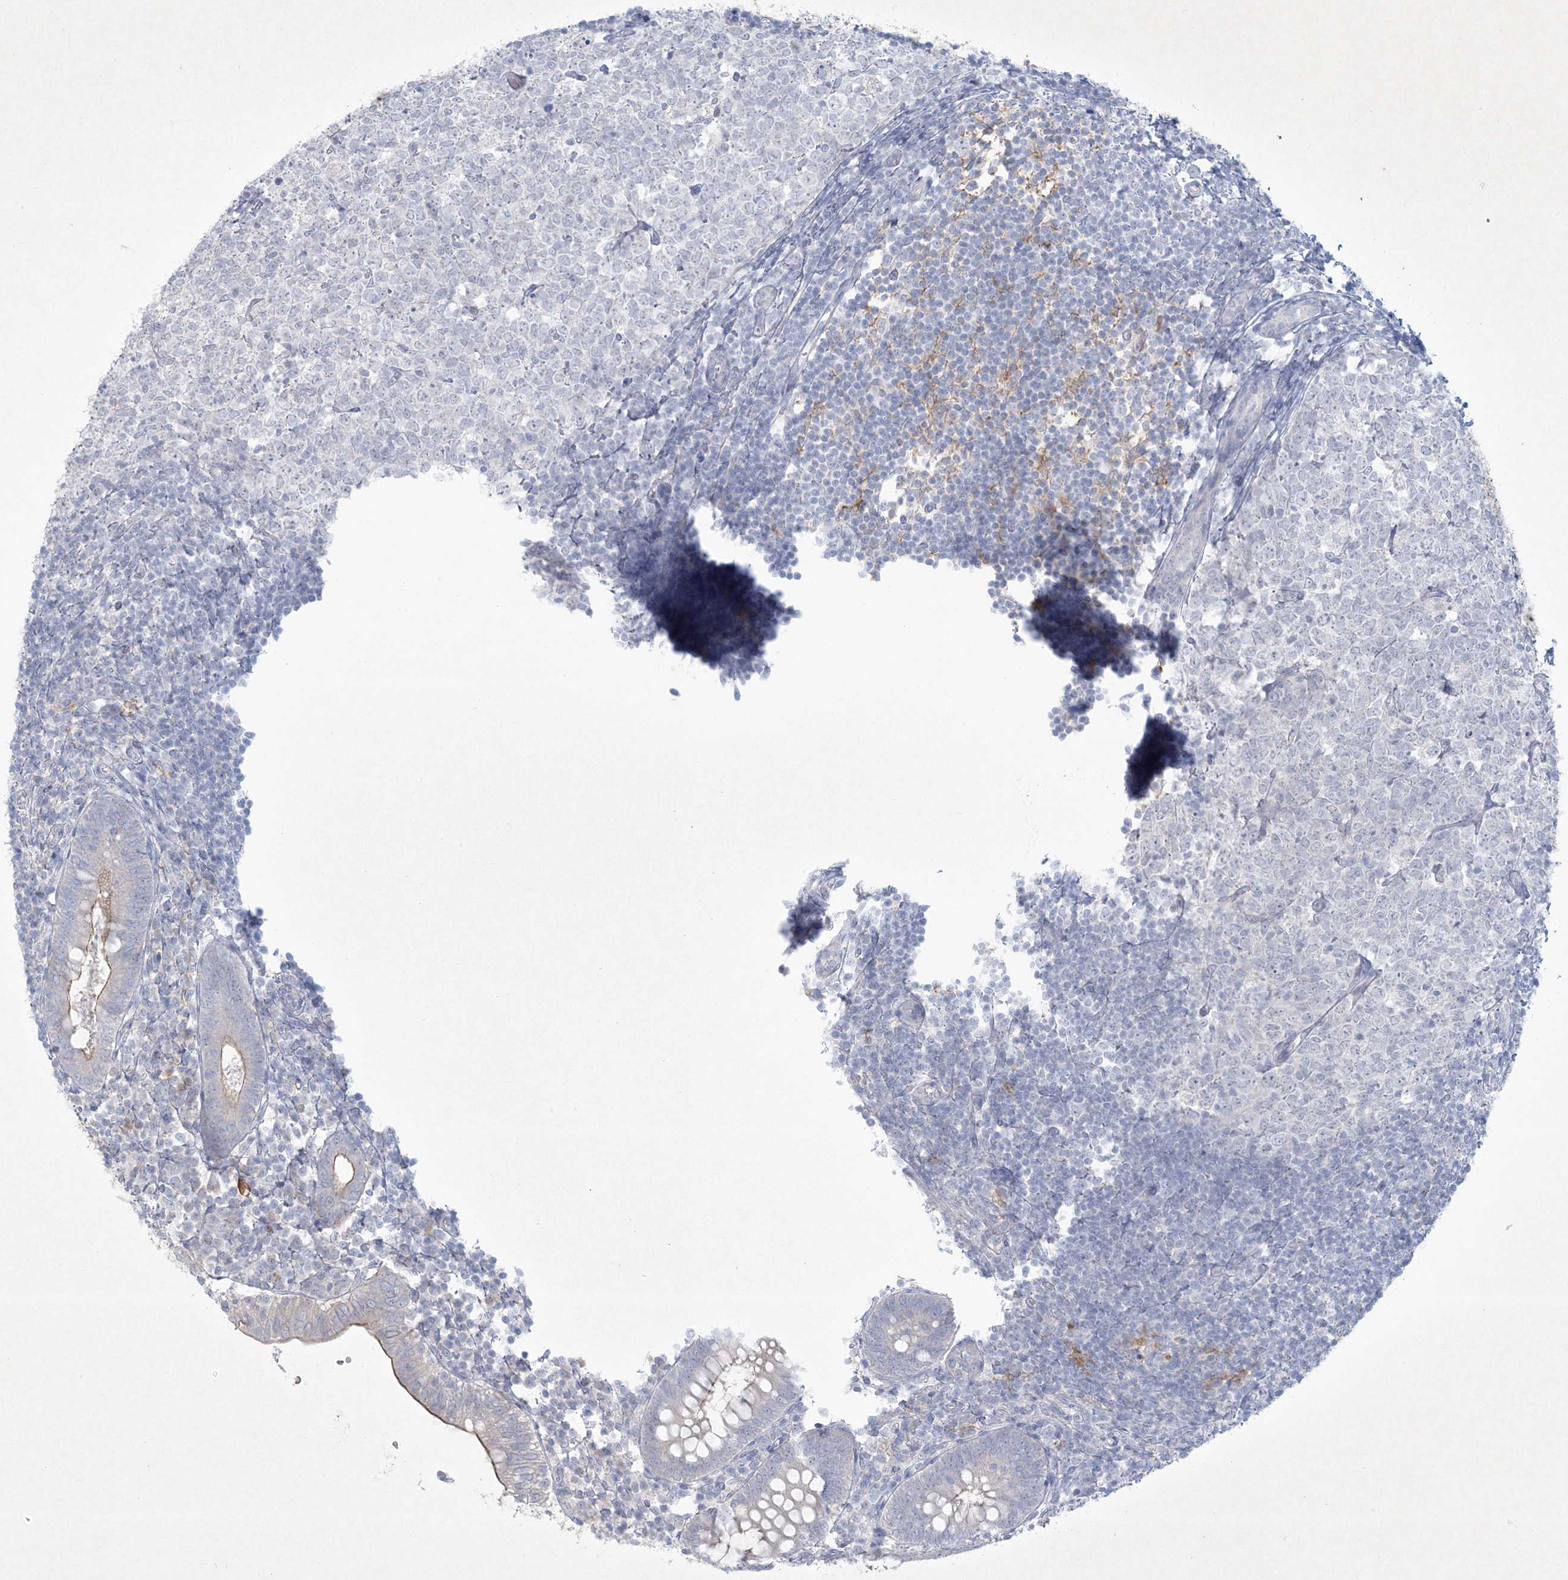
{"staining": {"intensity": "moderate", "quantity": "<25%", "location": "cytoplasmic/membranous"}, "tissue": "appendix", "cell_type": "Glandular cells", "image_type": "normal", "snomed": [{"axis": "morphology", "description": "Normal tissue, NOS"}, {"axis": "topography", "description": "Appendix"}], "caption": "Normal appendix exhibits moderate cytoplasmic/membranous positivity in approximately <25% of glandular cells.", "gene": "CCDC24", "patient": {"sex": "male", "age": 14}}